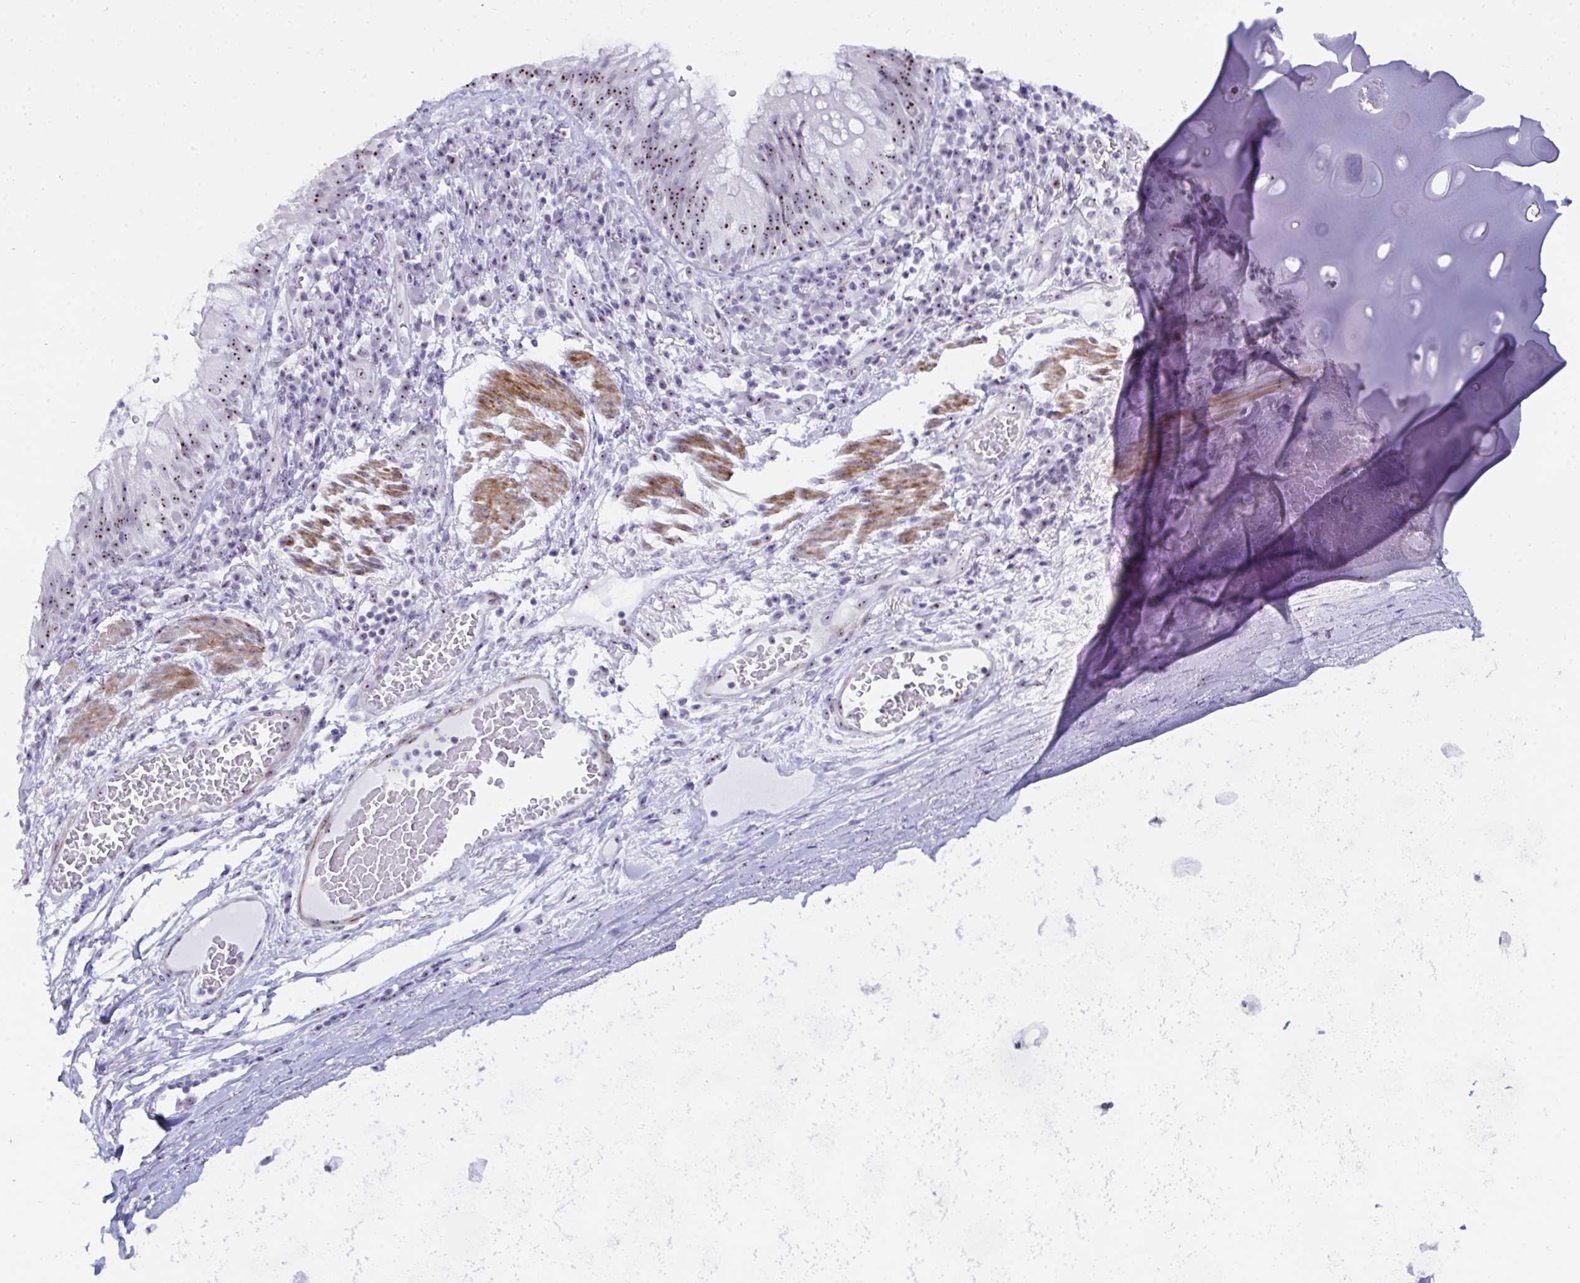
{"staining": {"intensity": "moderate", "quantity": ">75%", "location": "nuclear"}, "tissue": "bronchus", "cell_type": "Respiratory epithelial cells", "image_type": "normal", "snomed": [{"axis": "morphology", "description": "Normal tissue, NOS"}, {"axis": "topography", "description": "Cartilage tissue"}, {"axis": "topography", "description": "Bronchus"}], "caption": "The micrograph exhibits a brown stain indicating the presence of a protein in the nuclear of respiratory epithelial cells in bronchus.", "gene": "NOP10", "patient": {"sex": "male", "age": 56}}